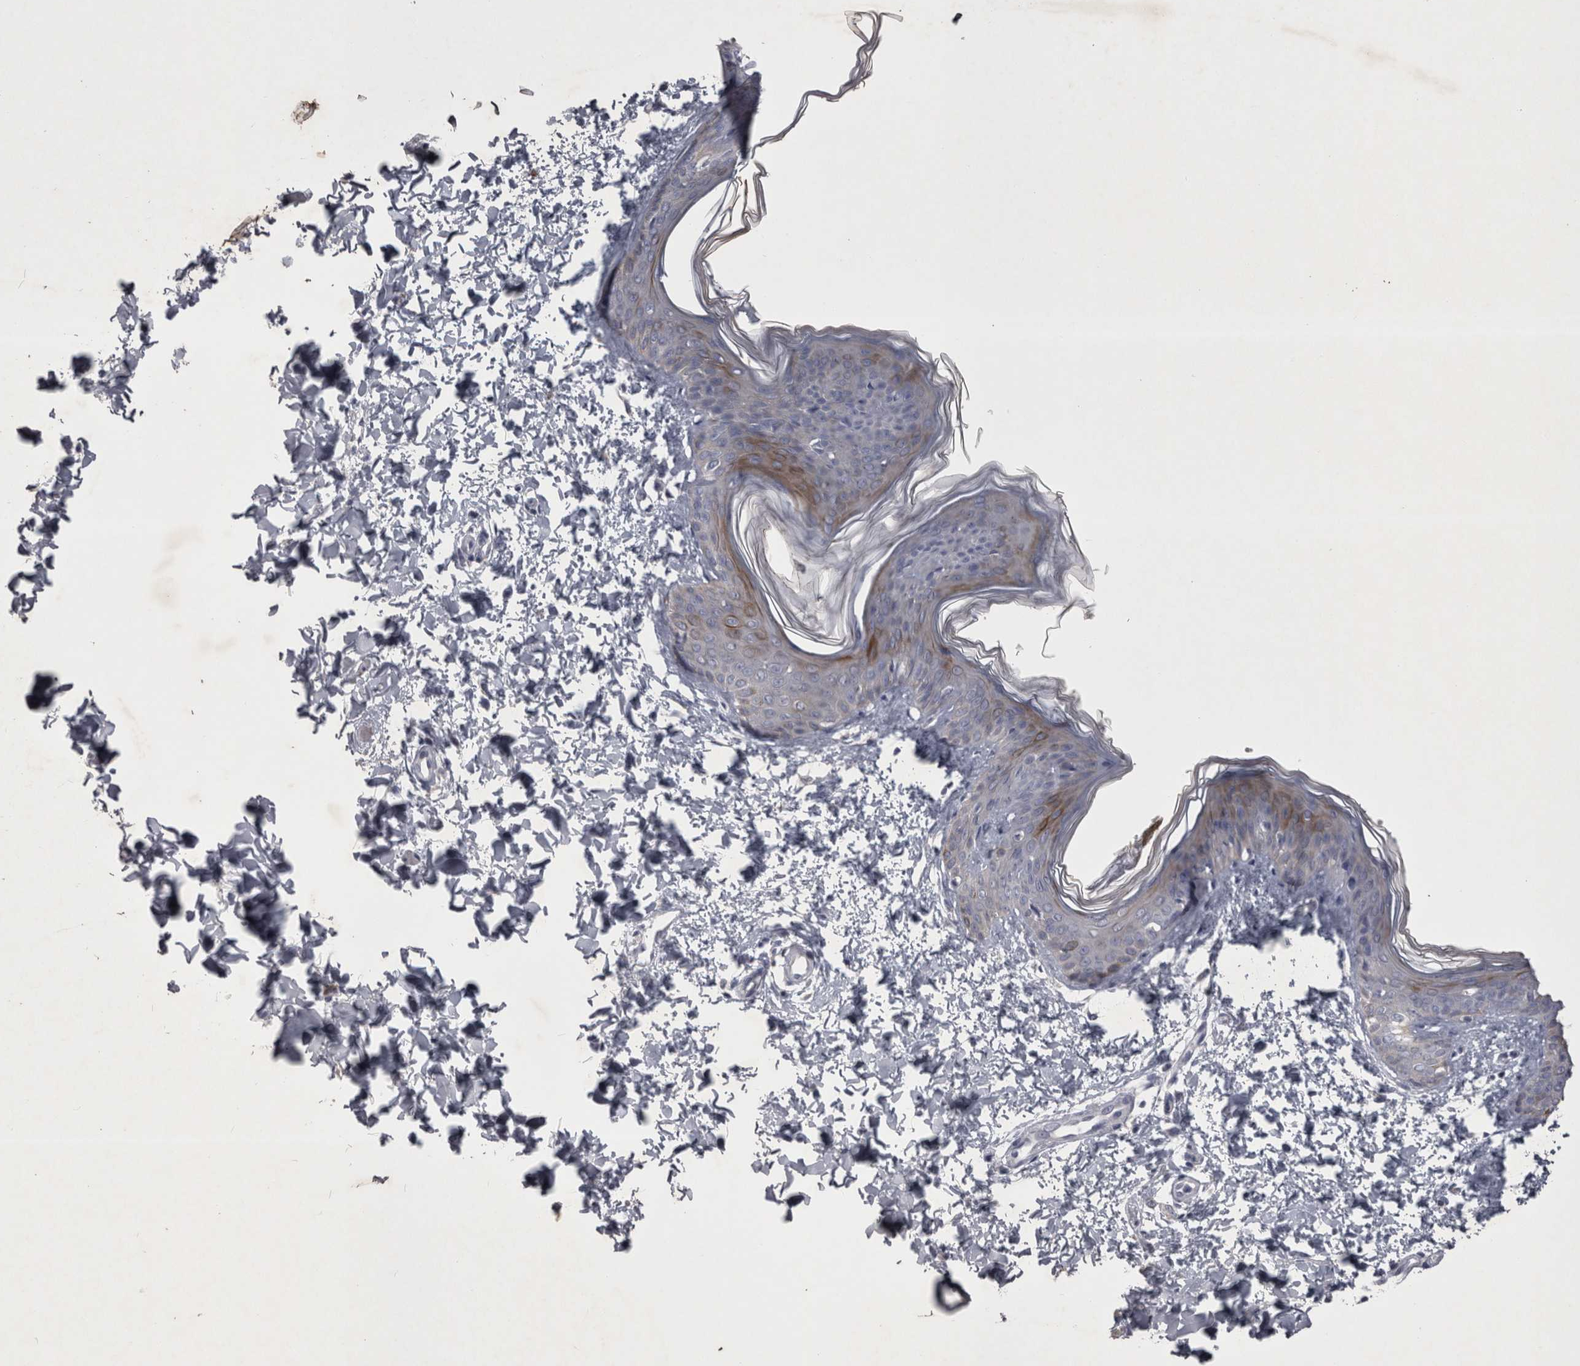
{"staining": {"intensity": "negative", "quantity": "none", "location": "none"}, "tissue": "skin", "cell_type": "Fibroblasts", "image_type": "normal", "snomed": [{"axis": "morphology", "description": "Normal tissue, NOS"}, {"axis": "topography", "description": "Skin"}], "caption": "An immunohistochemistry photomicrograph of benign skin is shown. There is no staining in fibroblasts of skin.", "gene": "DBT", "patient": {"sex": "female", "age": 17}}